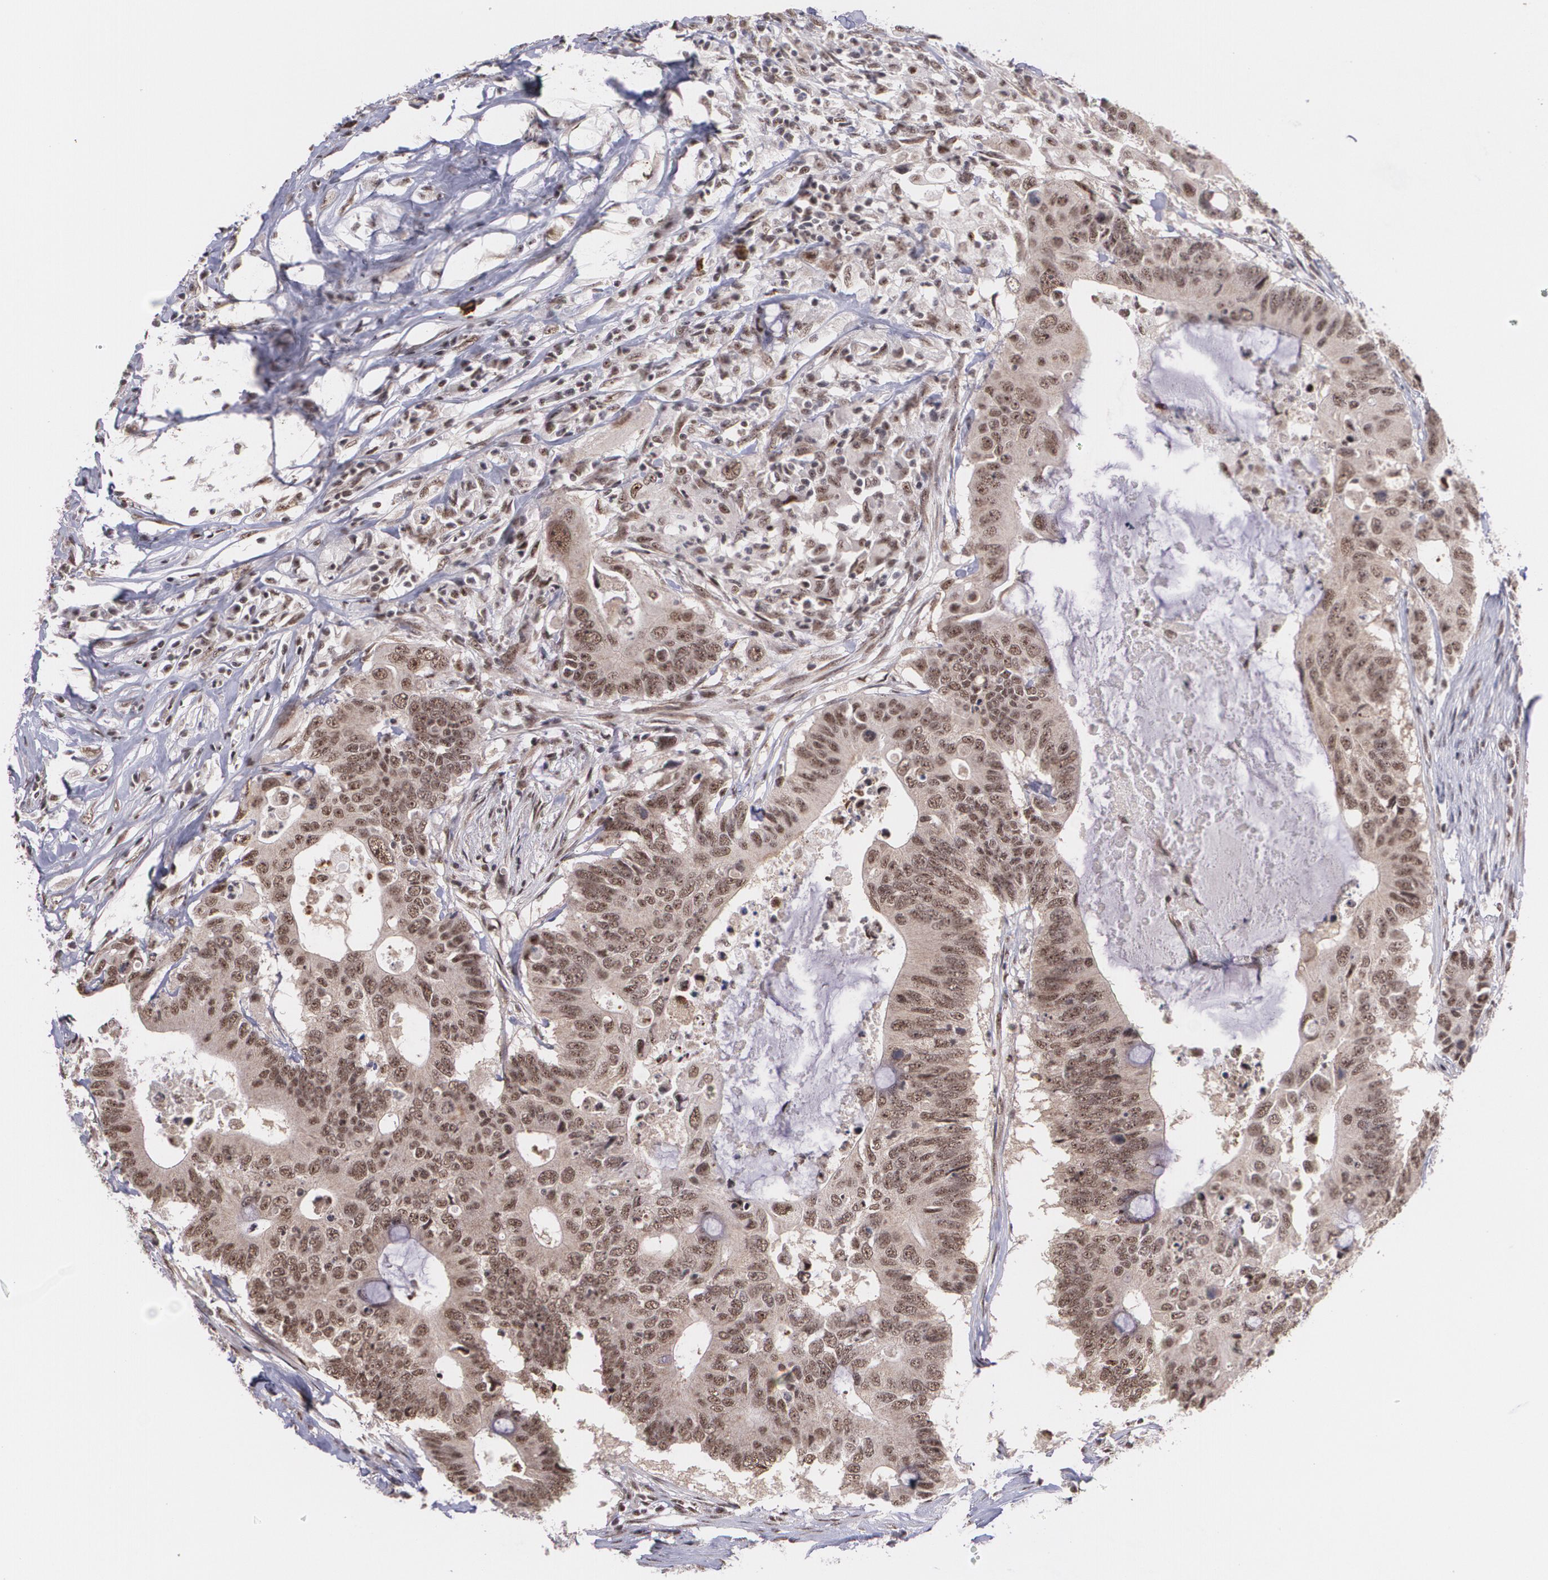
{"staining": {"intensity": "strong", "quantity": ">75%", "location": "cytoplasmic/membranous,nuclear"}, "tissue": "colorectal cancer", "cell_type": "Tumor cells", "image_type": "cancer", "snomed": [{"axis": "morphology", "description": "Adenocarcinoma, NOS"}, {"axis": "topography", "description": "Colon"}], "caption": "This is an image of immunohistochemistry staining of adenocarcinoma (colorectal), which shows strong expression in the cytoplasmic/membranous and nuclear of tumor cells.", "gene": "C6orf15", "patient": {"sex": "male", "age": 71}}